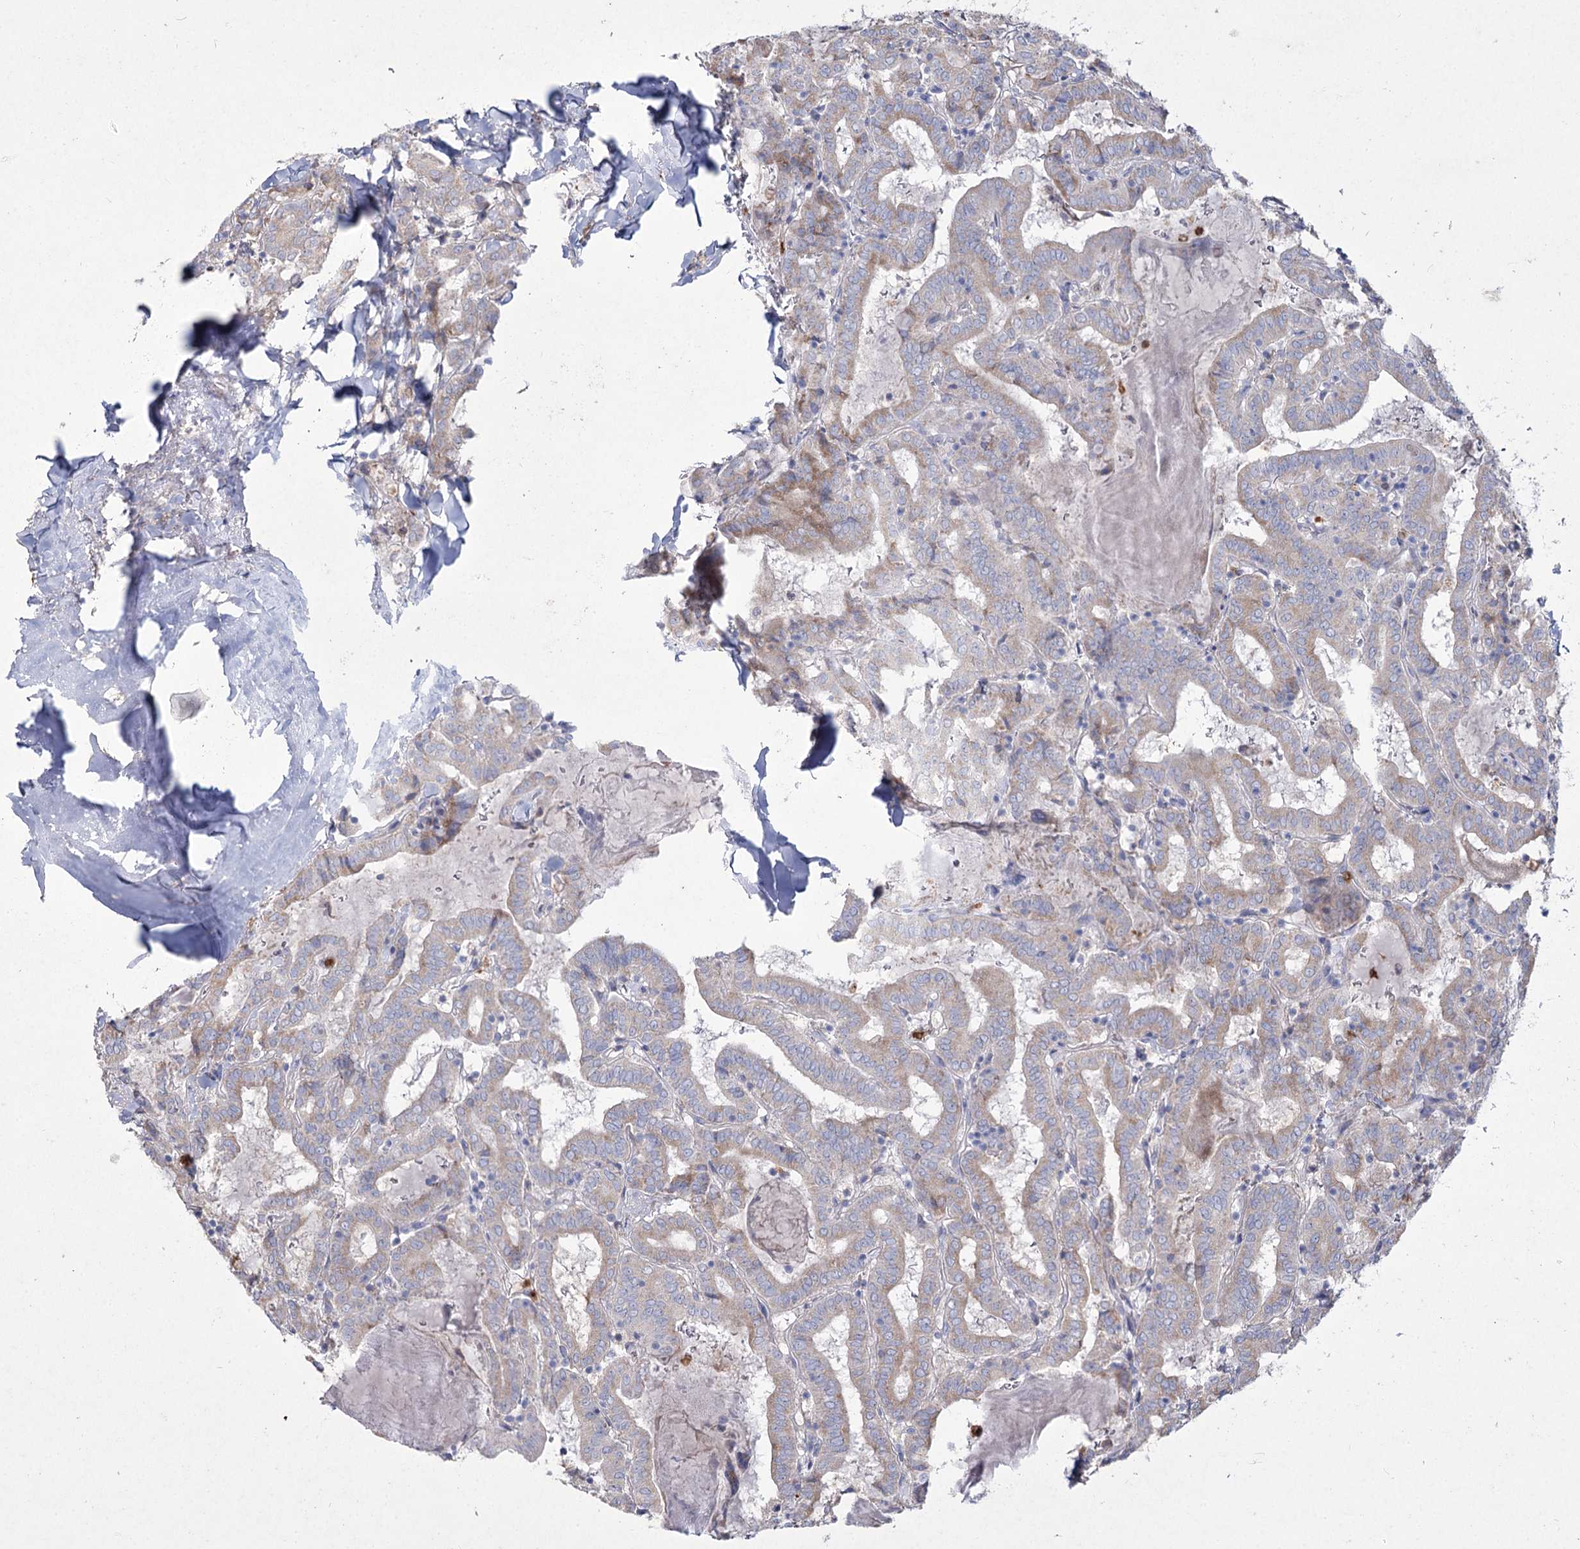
{"staining": {"intensity": "weak", "quantity": "25%-75%", "location": "cytoplasmic/membranous"}, "tissue": "thyroid cancer", "cell_type": "Tumor cells", "image_type": "cancer", "snomed": [{"axis": "morphology", "description": "Papillary adenocarcinoma, NOS"}, {"axis": "topography", "description": "Thyroid gland"}], "caption": "The immunohistochemical stain highlights weak cytoplasmic/membranous positivity in tumor cells of thyroid papillary adenocarcinoma tissue.", "gene": "NIPAL4", "patient": {"sex": "female", "age": 72}}